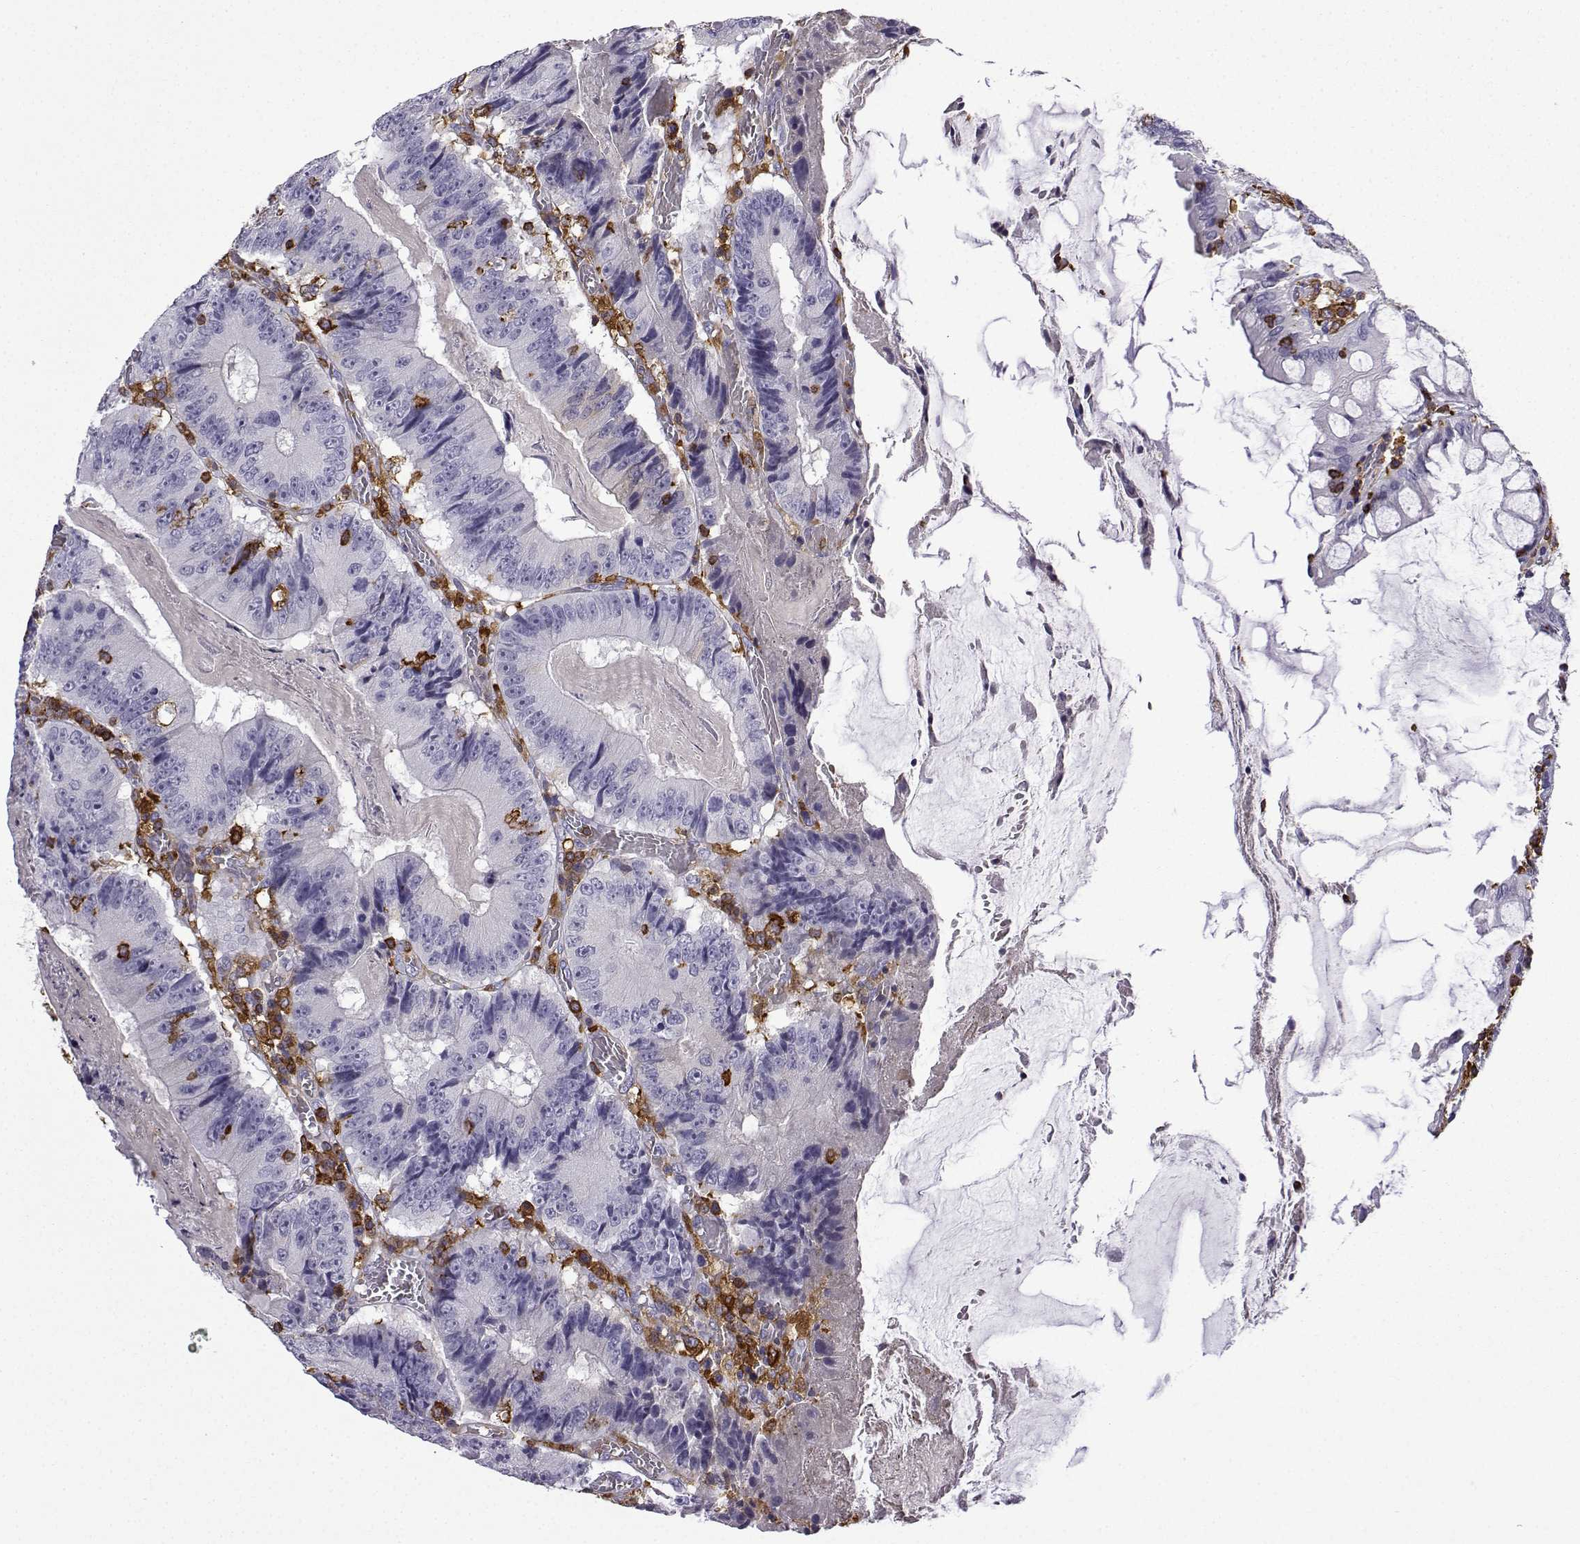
{"staining": {"intensity": "negative", "quantity": "none", "location": "none"}, "tissue": "colorectal cancer", "cell_type": "Tumor cells", "image_type": "cancer", "snomed": [{"axis": "morphology", "description": "Adenocarcinoma, NOS"}, {"axis": "topography", "description": "Colon"}], "caption": "Immunohistochemistry (IHC) of colorectal cancer (adenocarcinoma) reveals no positivity in tumor cells.", "gene": "DOCK10", "patient": {"sex": "female", "age": 86}}